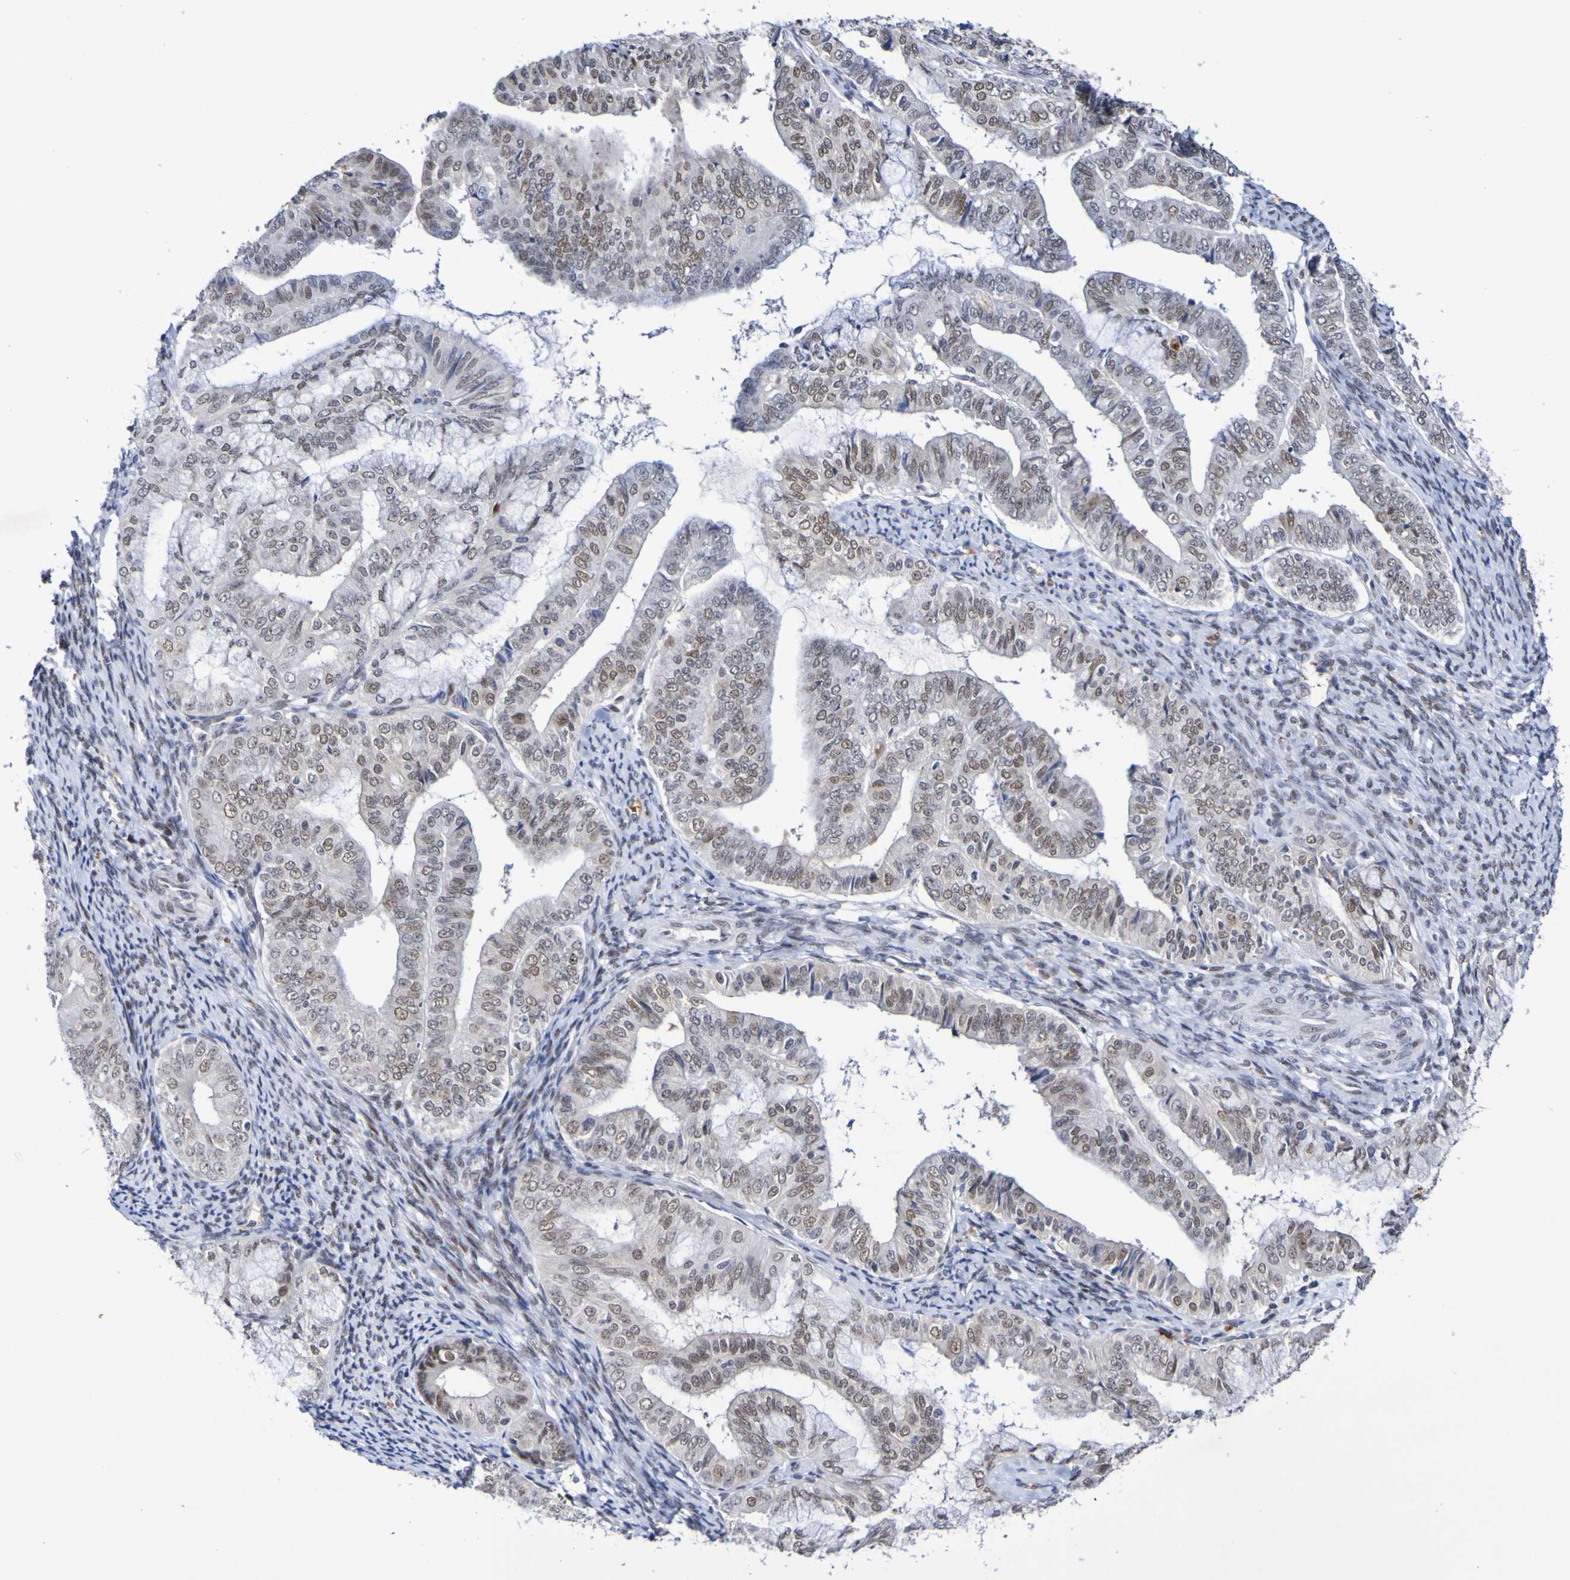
{"staining": {"intensity": "moderate", "quantity": ">75%", "location": "nuclear"}, "tissue": "endometrial cancer", "cell_type": "Tumor cells", "image_type": "cancer", "snomed": [{"axis": "morphology", "description": "Adenocarcinoma, NOS"}, {"axis": "topography", "description": "Endometrium"}], "caption": "Protein analysis of endometrial cancer tissue demonstrates moderate nuclear expression in about >75% of tumor cells.", "gene": "PCGF1", "patient": {"sex": "female", "age": 63}}